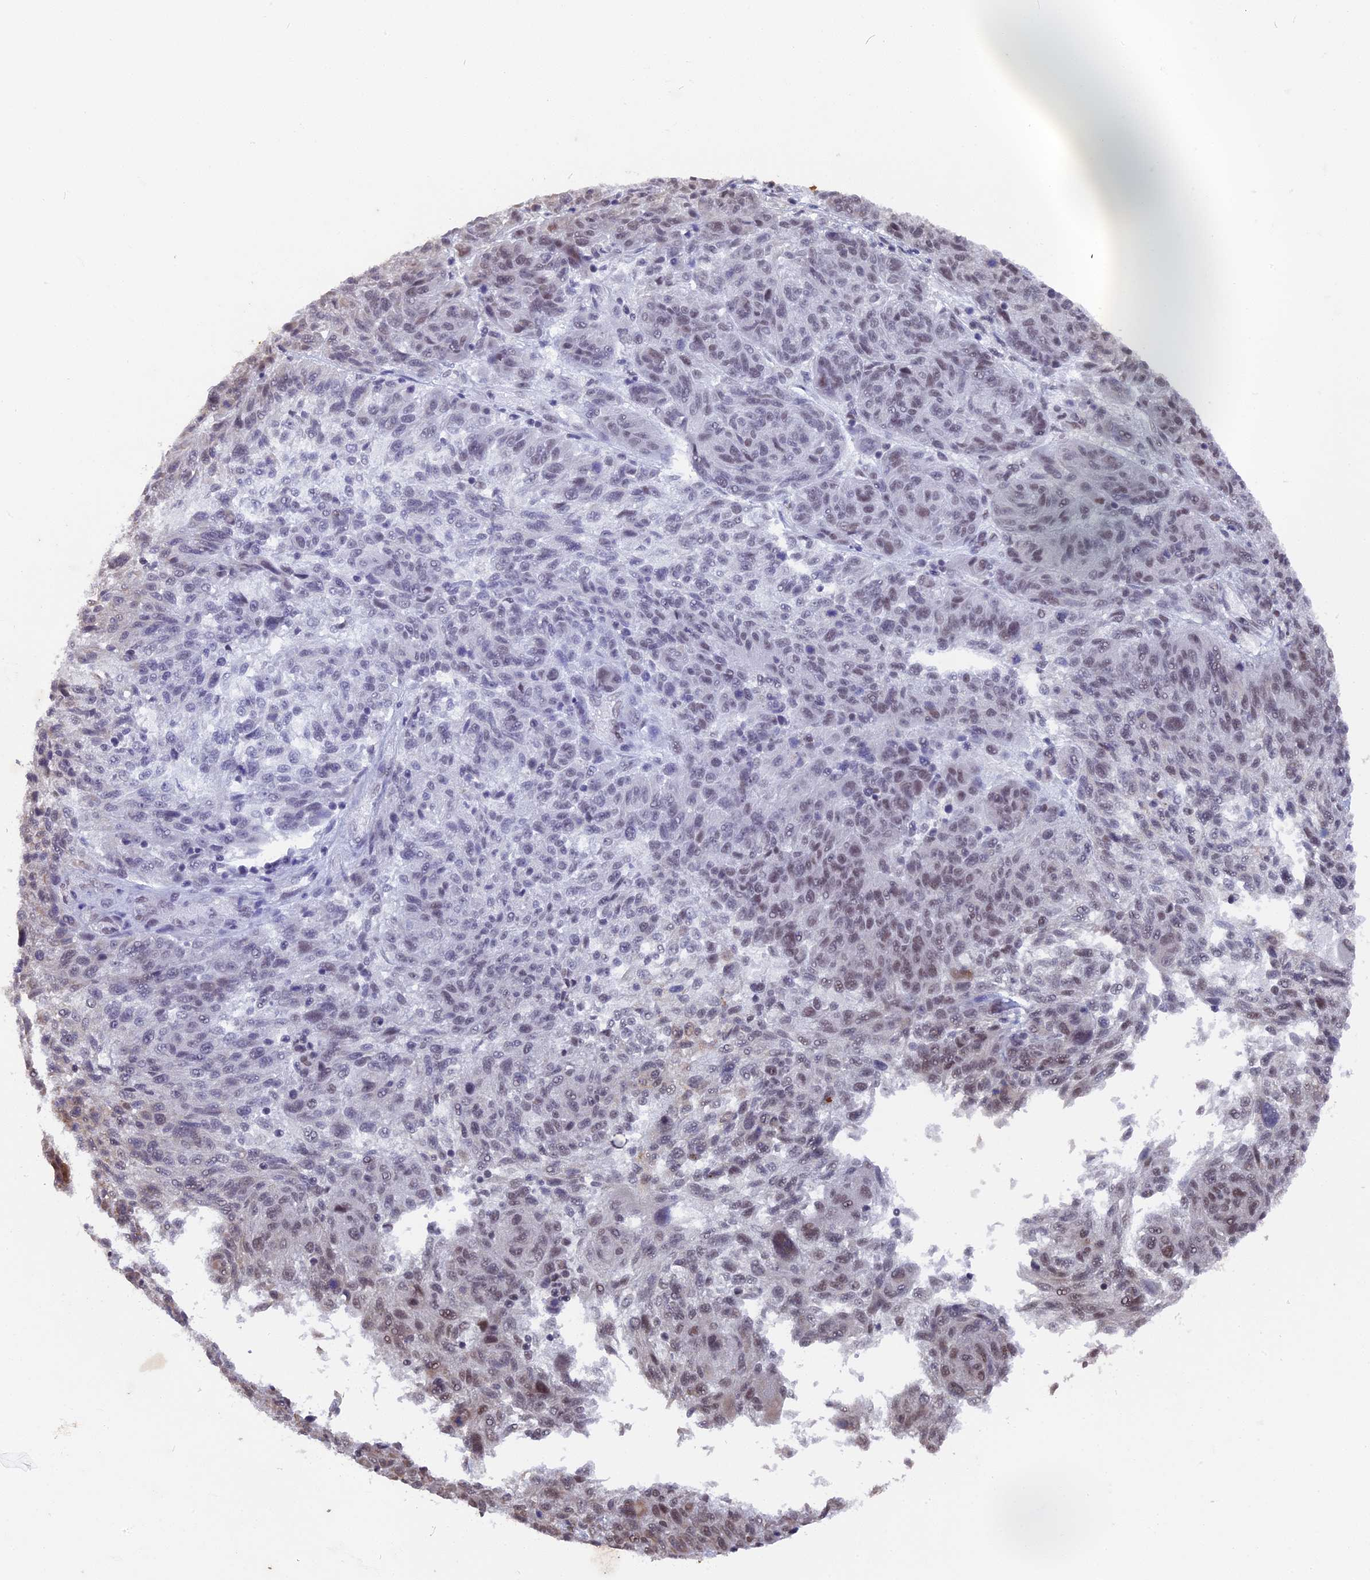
{"staining": {"intensity": "moderate", "quantity": "25%-75%", "location": "nuclear"}, "tissue": "melanoma", "cell_type": "Tumor cells", "image_type": "cancer", "snomed": [{"axis": "morphology", "description": "Malignant melanoma, NOS"}, {"axis": "topography", "description": "Skin"}], "caption": "A photomicrograph of human melanoma stained for a protein displays moderate nuclear brown staining in tumor cells.", "gene": "SF3A2", "patient": {"sex": "male", "age": 53}}